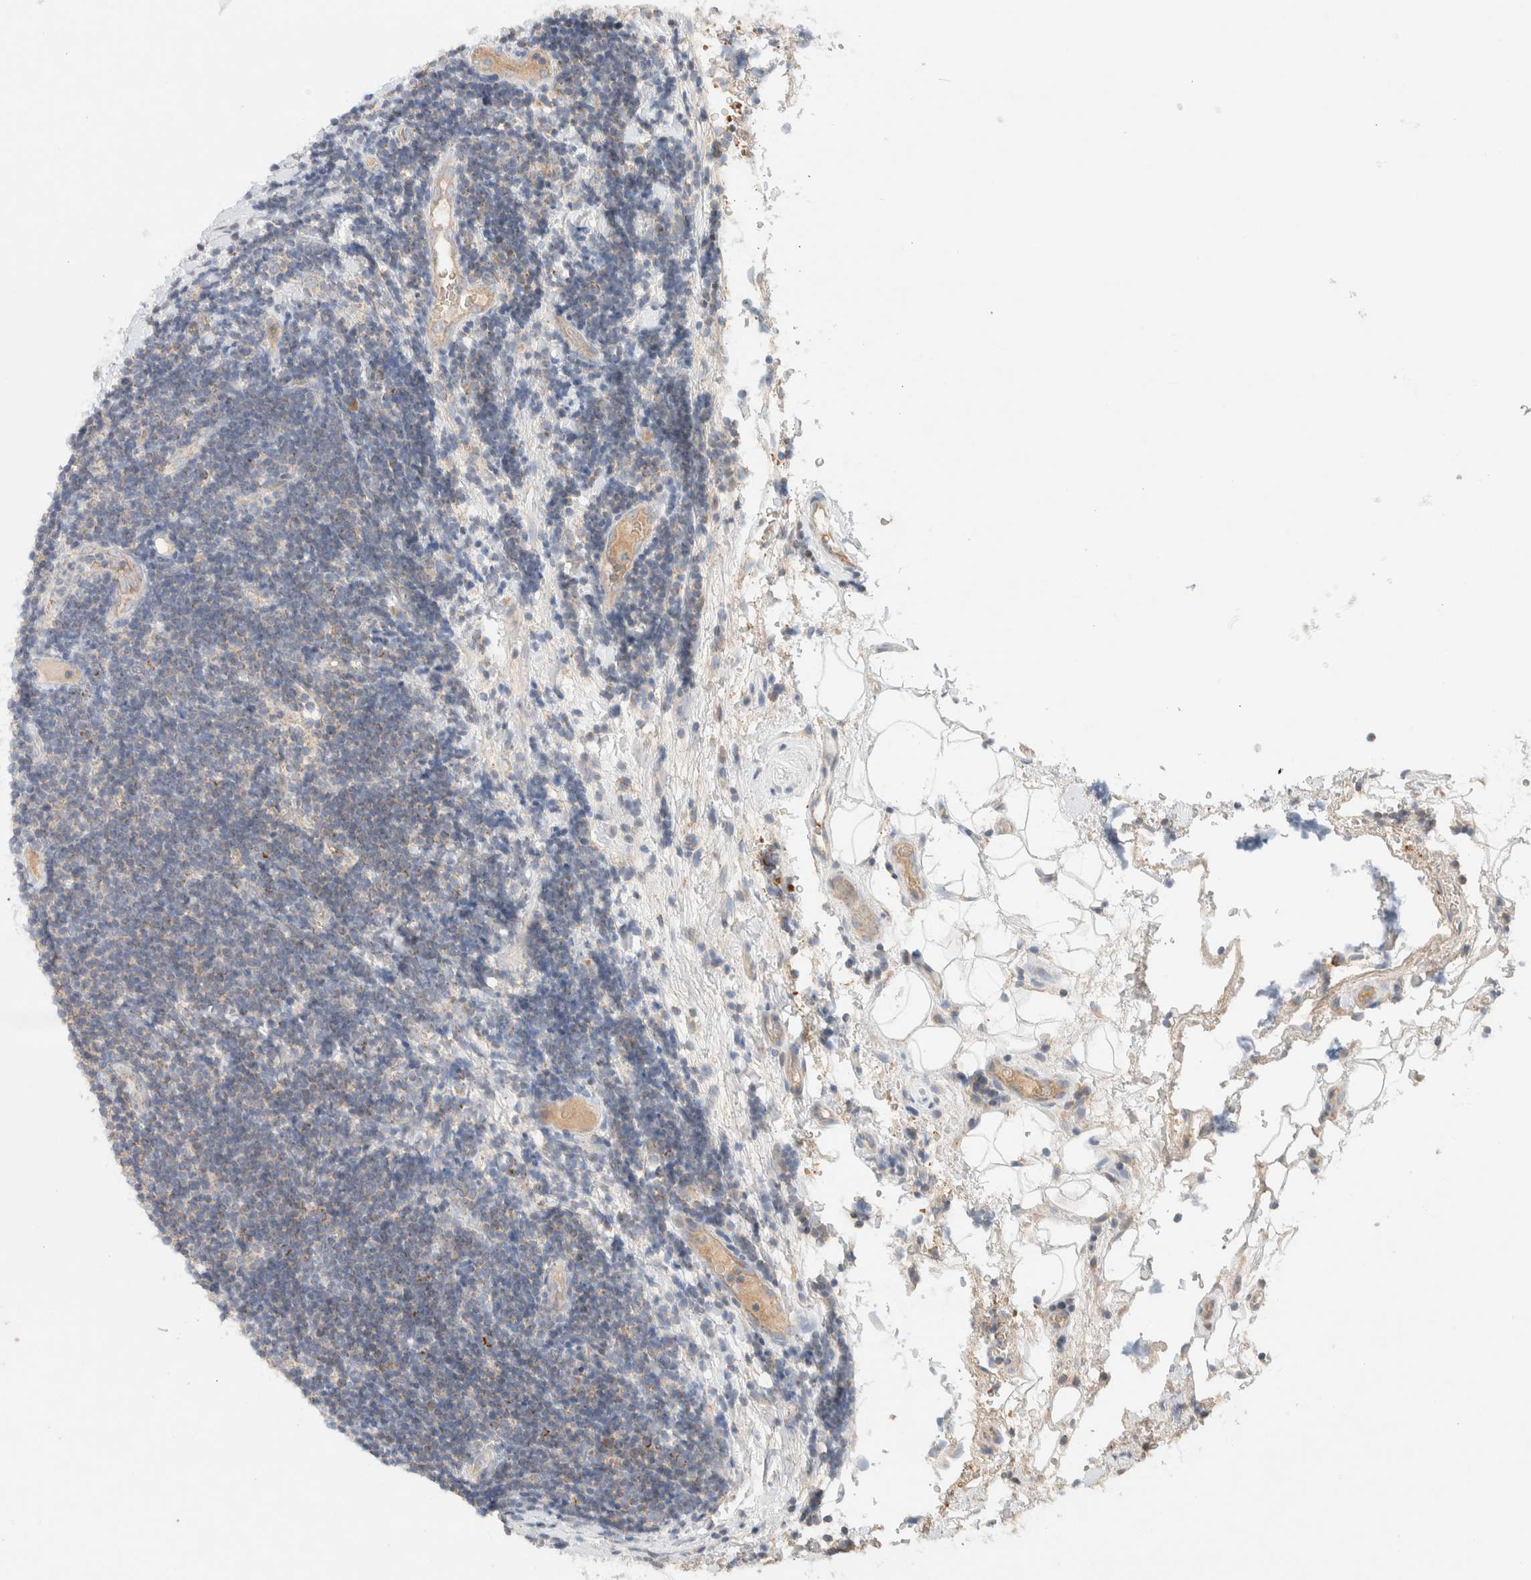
{"staining": {"intensity": "weak", "quantity": "<25%", "location": "cytoplasmic/membranous"}, "tissue": "lymphoma", "cell_type": "Tumor cells", "image_type": "cancer", "snomed": [{"axis": "morphology", "description": "Malignant lymphoma, non-Hodgkin's type, Low grade"}, {"axis": "topography", "description": "Lymph node"}], "caption": "Photomicrograph shows no significant protein staining in tumor cells of low-grade malignant lymphoma, non-Hodgkin's type.", "gene": "MRM3", "patient": {"sex": "male", "age": 83}}